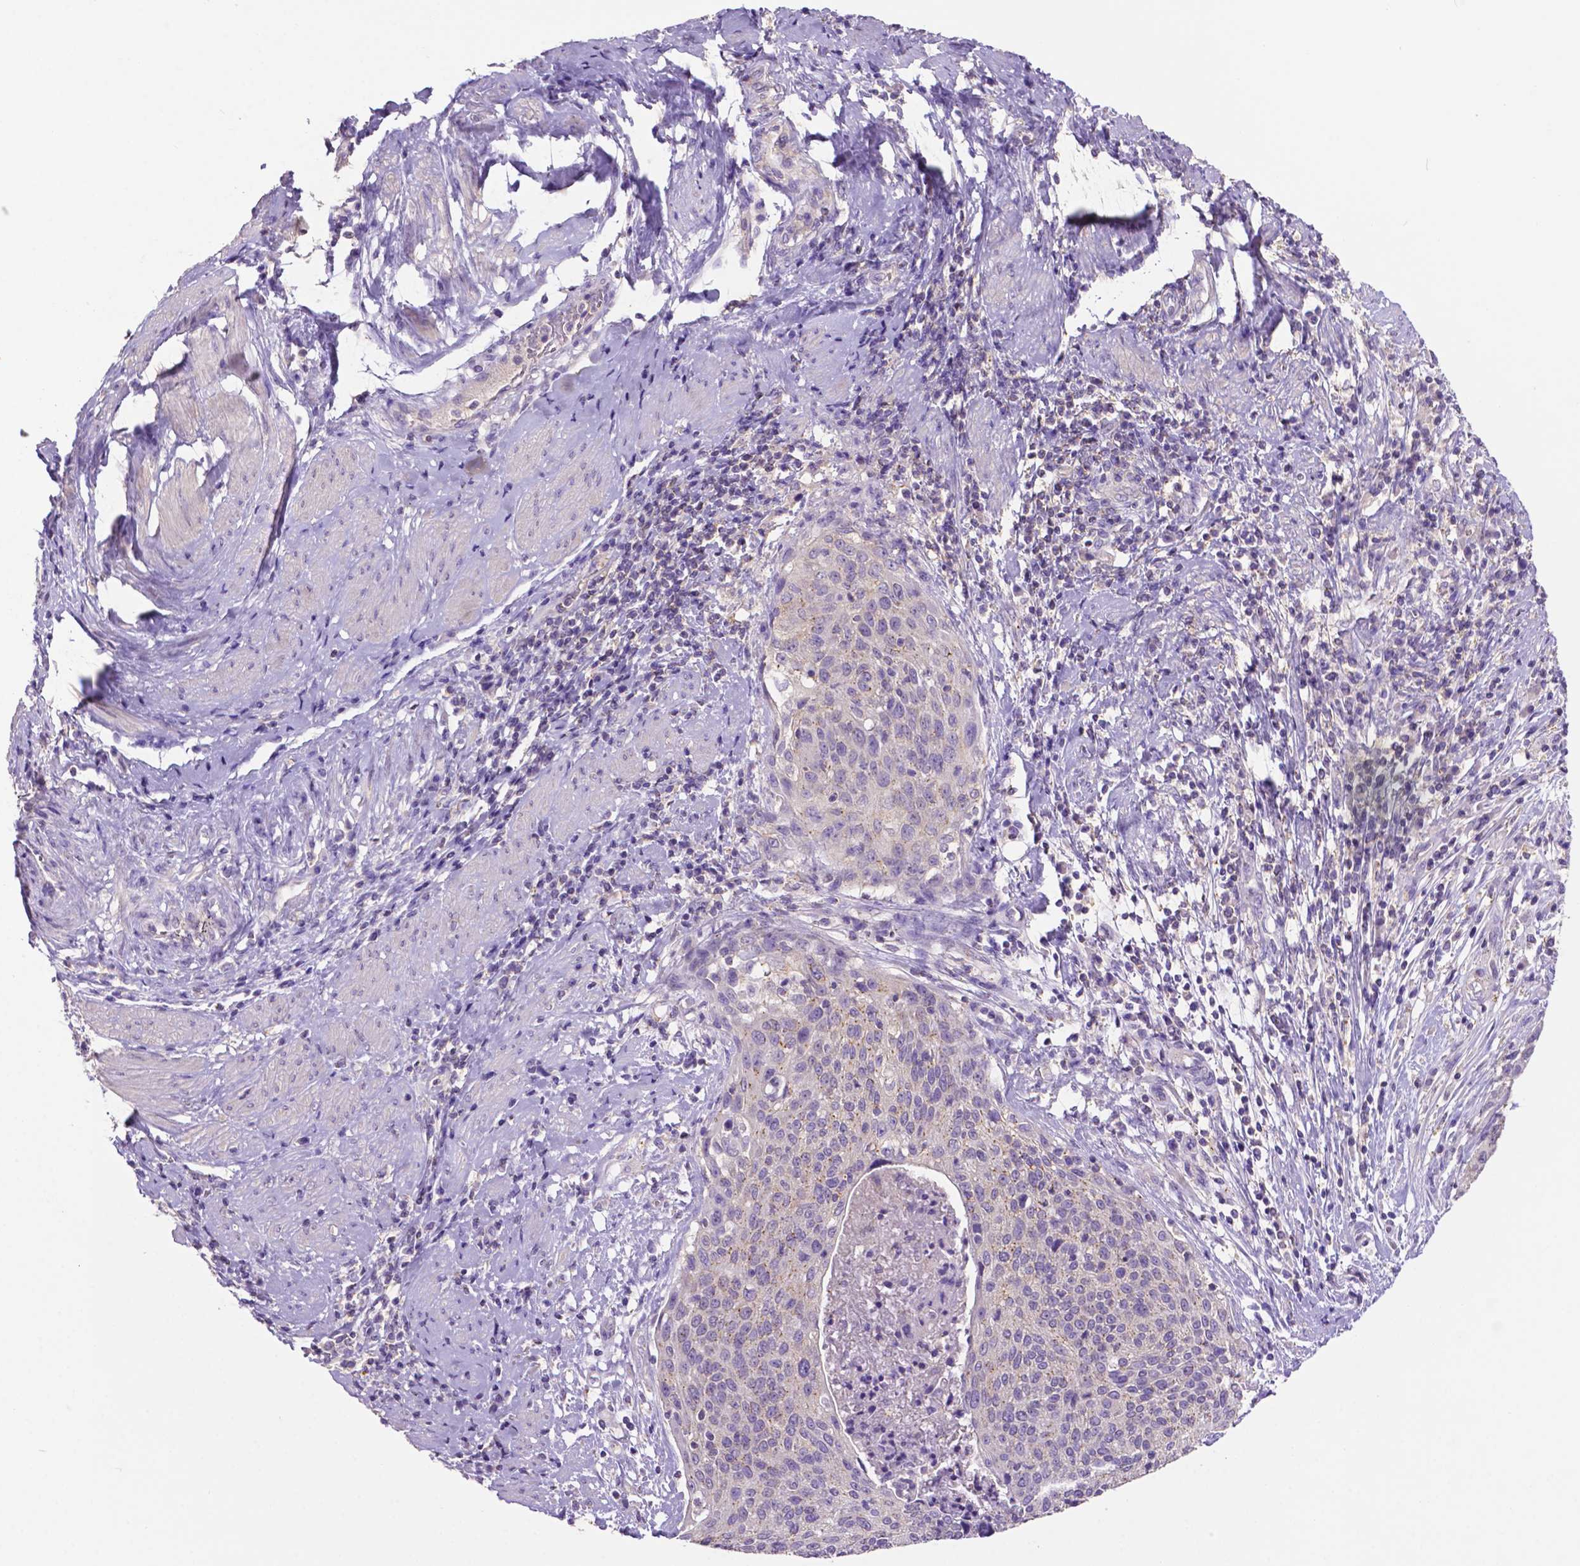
{"staining": {"intensity": "weak", "quantity": "<25%", "location": "cytoplasmic/membranous"}, "tissue": "cervical cancer", "cell_type": "Tumor cells", "image_type": "cancer", "snomed": [{"axis": "morphology", "description": "Squamous cell carcinoma, NOS"}, {"axis": "topography", "description": "Cervix"}], "caption": "Immunohistochemical staining of cervical squamous cell carcinoma demonstrates no significant expression in tumor cells.", "gene": "PRPS2", "patient": {"sex": "female", "age": 31}}